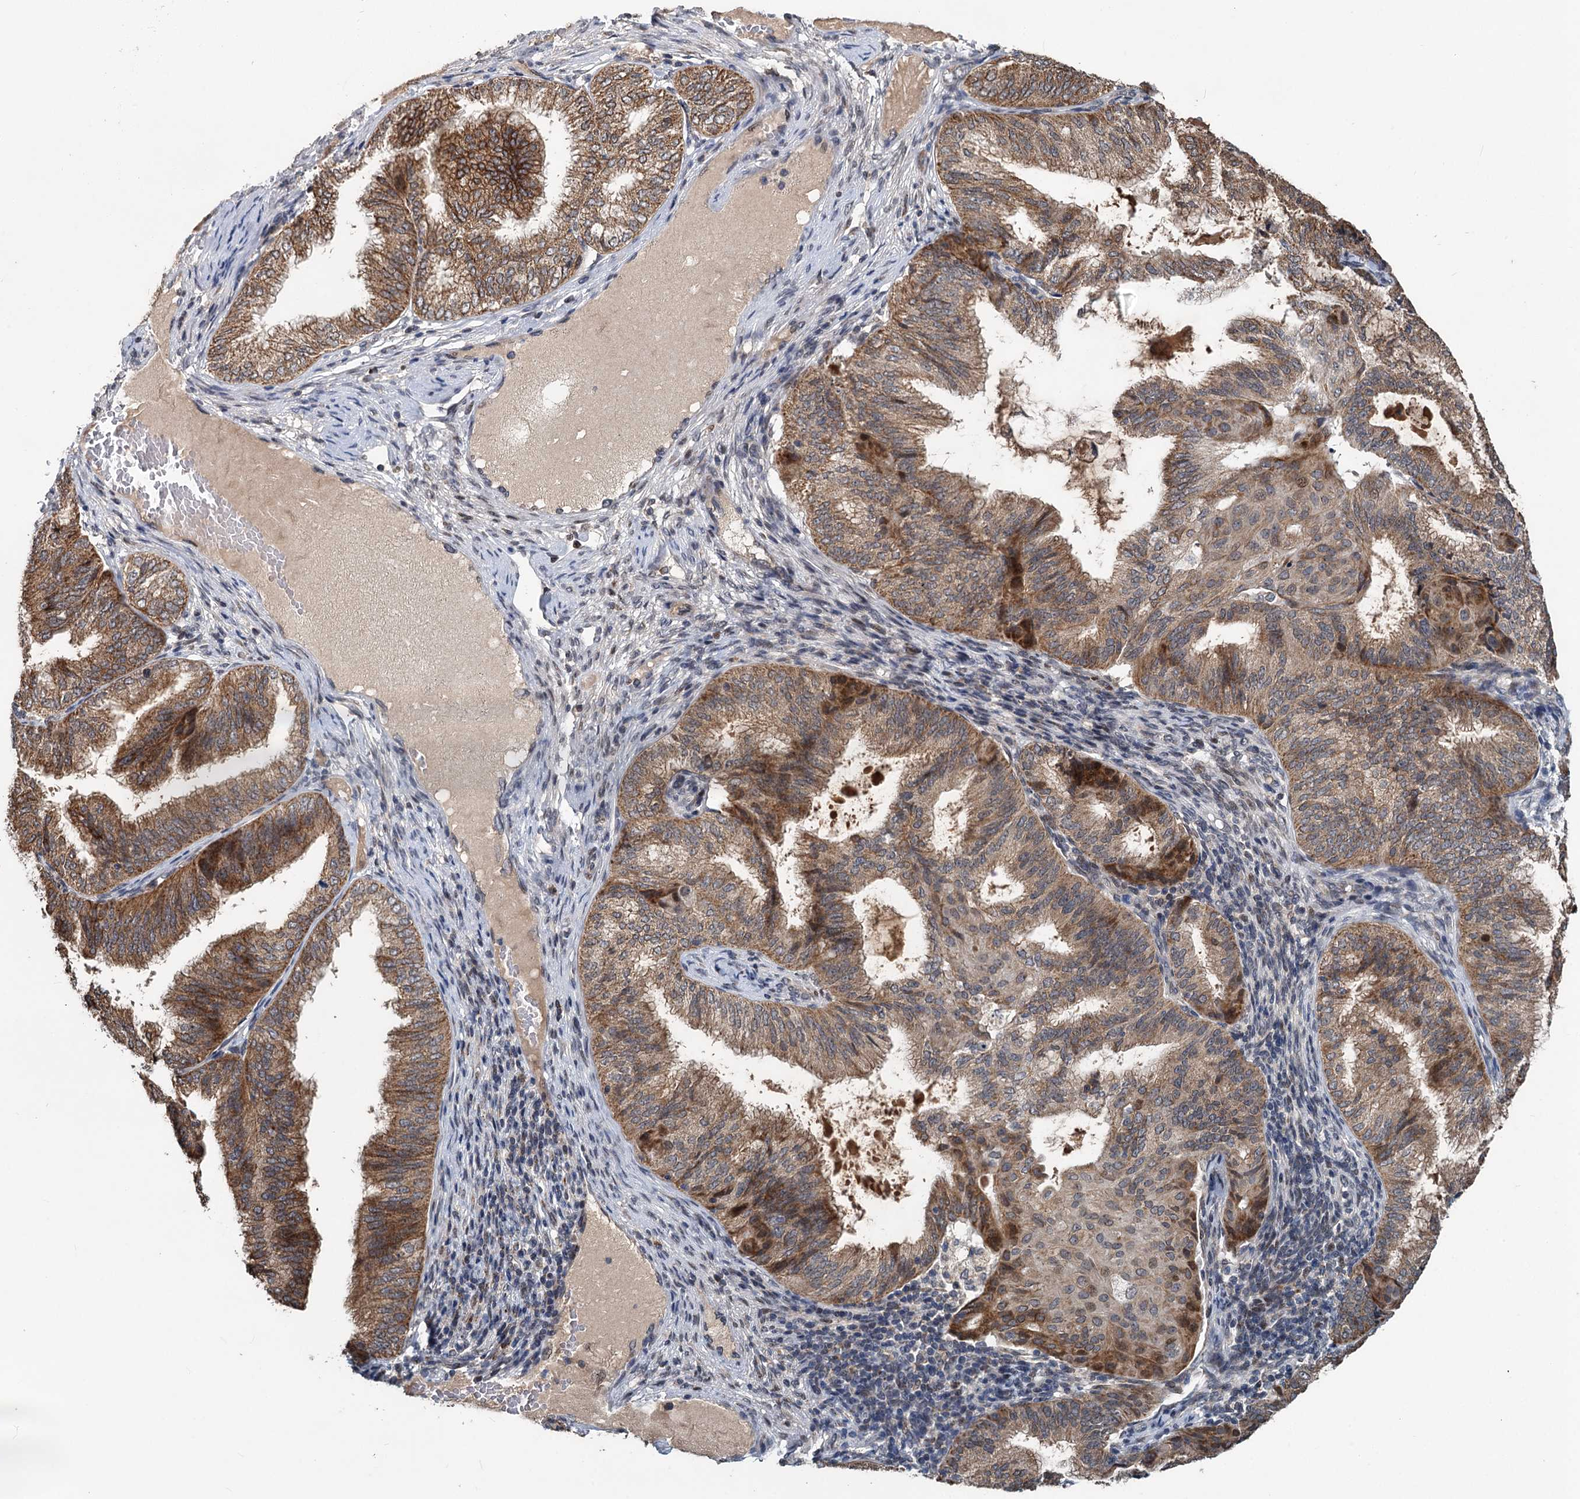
{"staining": {"intensity": "moderate", "quantity": ">75%", "location": "cytoplasmic/membranous"}, "tissue": "endometrial cancer", "cell_type": "Tumor cells", "image_type": "cancer", "snomed": [{"axis": "morphology", "description": "Adenocarcinoma, NOS"}, {"axis": "topography", "description": "Endometrium"}], "caption": "This is an image of IHC staining of endometrial adenocarcinoma, which shows moderate expression in the cytoplasmic/membranous of tumor cells.", "gene": "RITA1", "patient": {"sex": "female", "age": 49}}